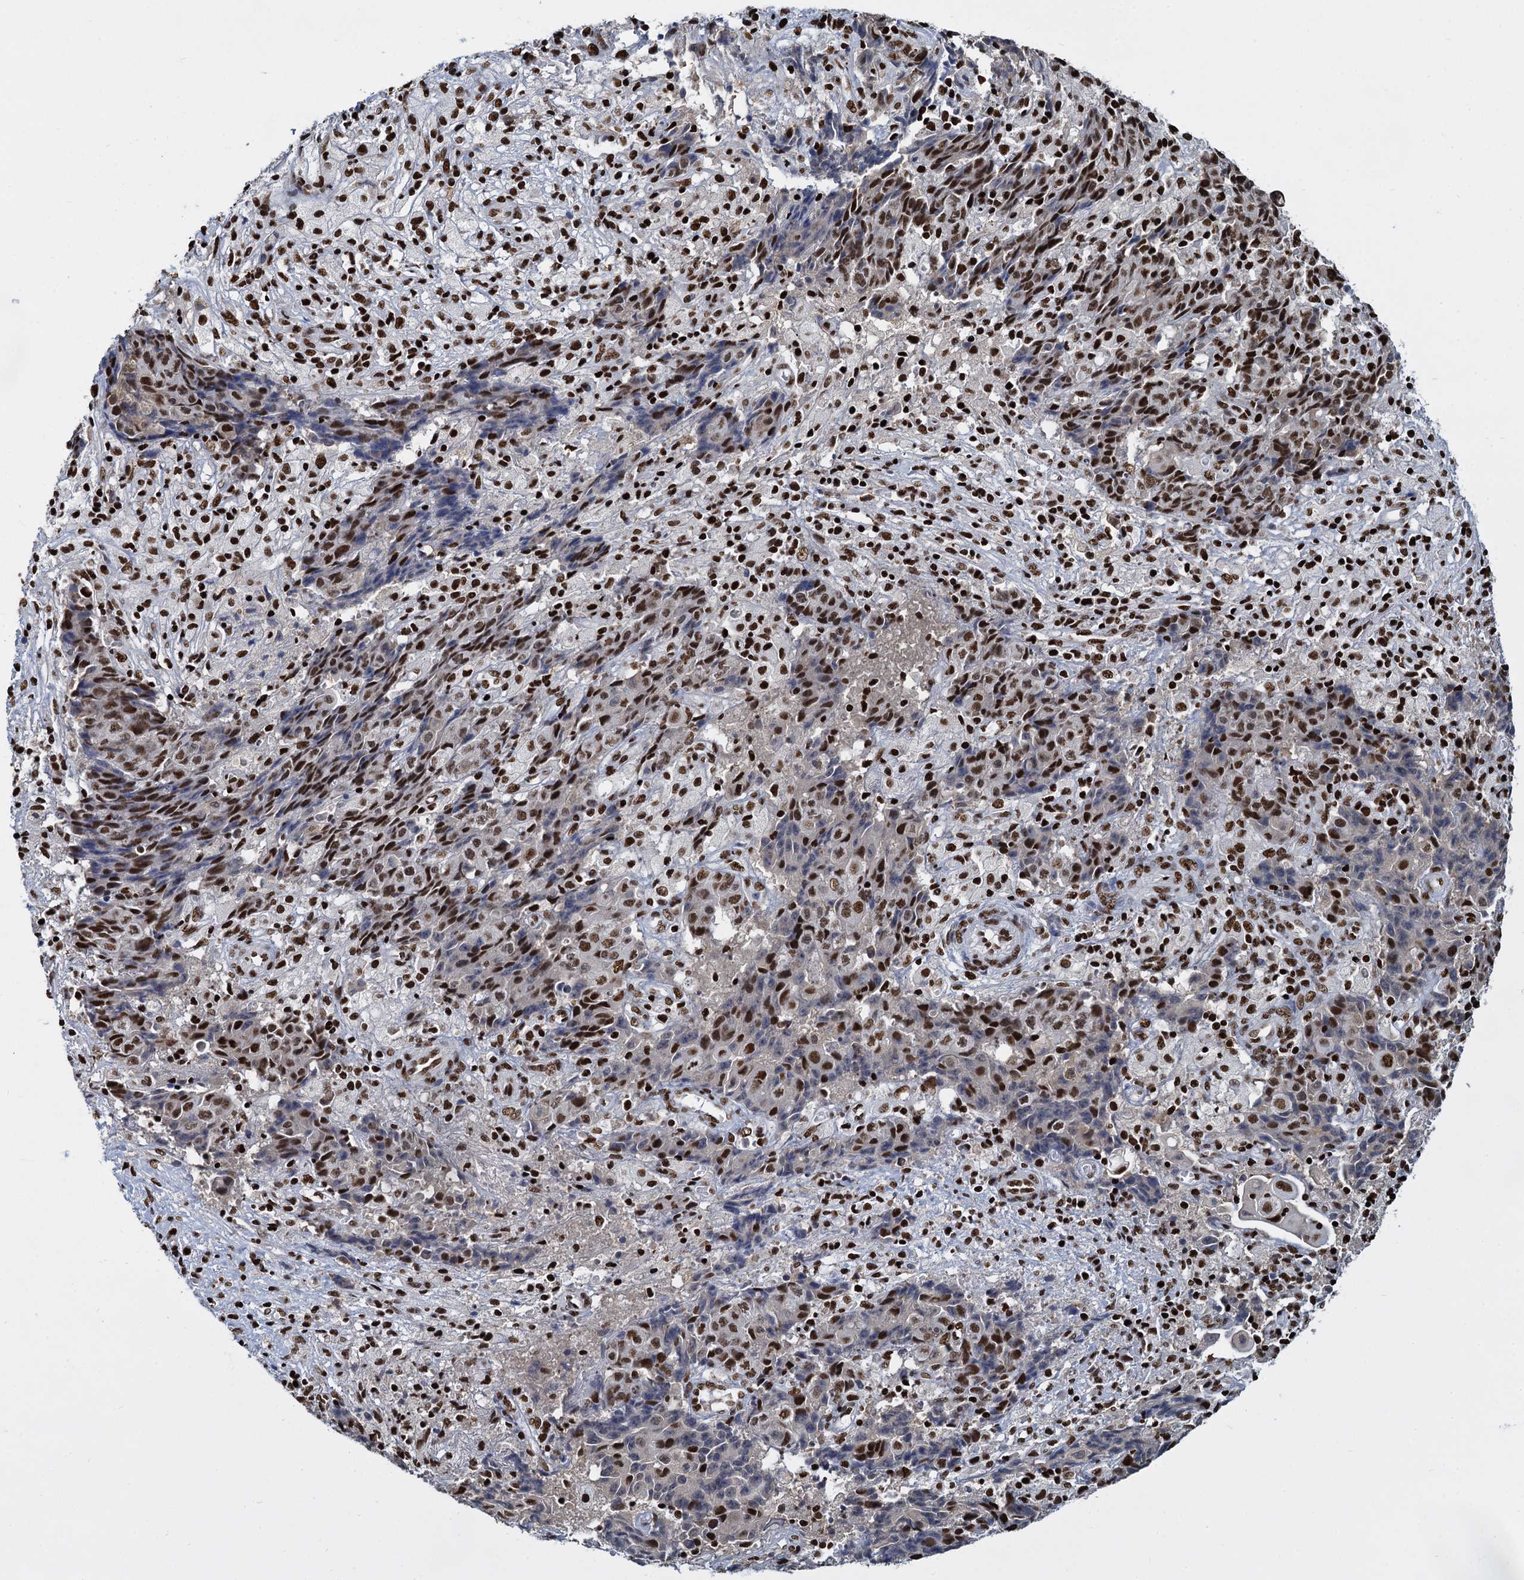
{"staining": {"intensity": "strong", "quantity": "<25%", "location": "nuclear"}, "tissue": "ovarian cancer", "cell_type": "Tumor cells", "image_type": "cancer", "snomed": [{"axis": "morphology", "description": "Carcinoma, endometroid"}, {"axis": "topography", "description": "Ovary"}], "caption": "The immunohistochemical stain shows strong nuclear positivity in tumor cells of endometroid carcinoma (ovarian) tissue.", "gene": "DCPS", "patient": {"sex": "female", "age": 42}}